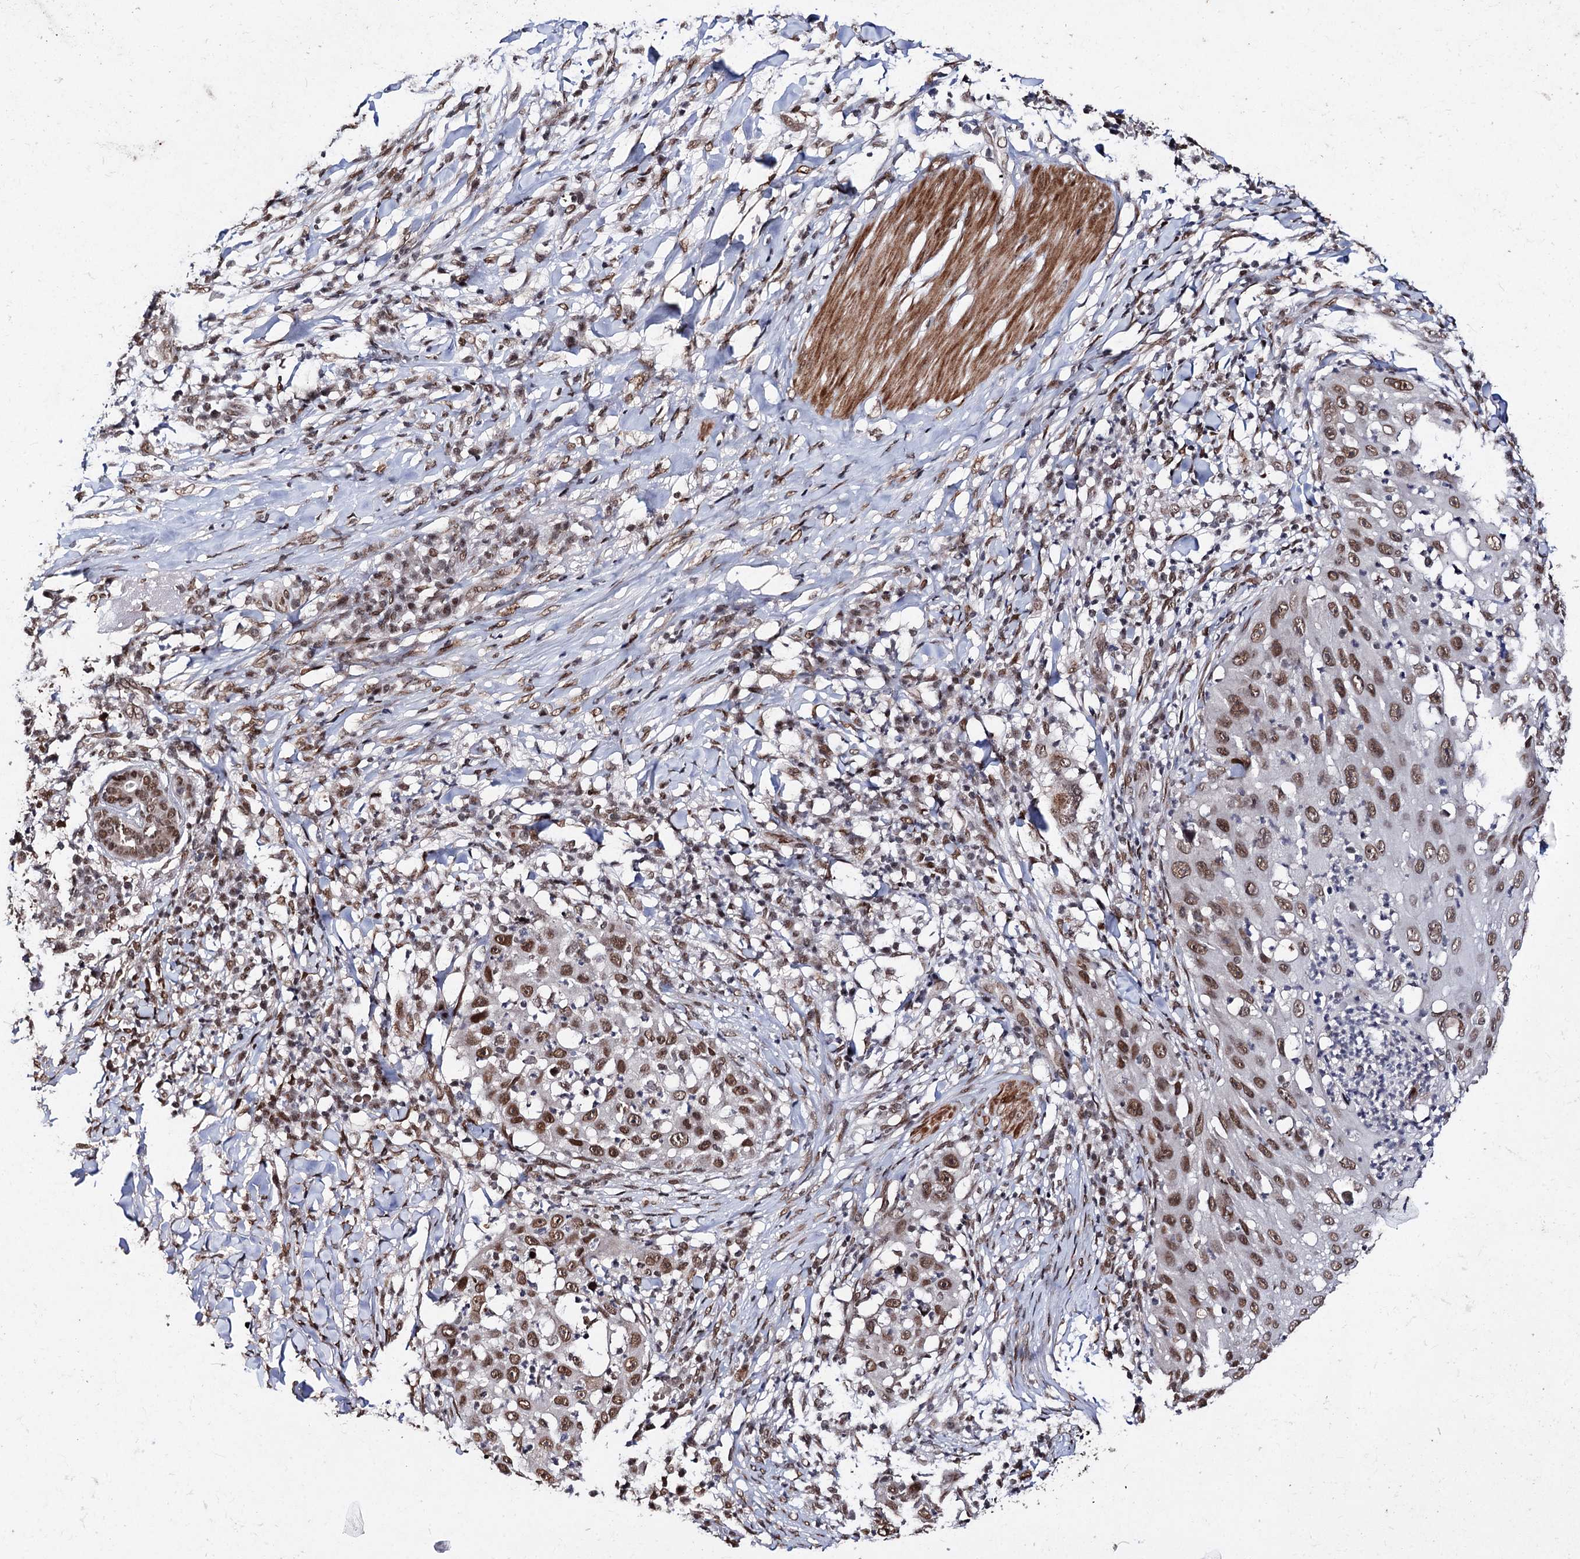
{"staining": {"intensity": "moderate", "quantity": ">75%", "location": "cytoplasmic/membranous"}, "tissue": "skin cancer", "cell_type": "Tumor cells", "image_type": "cancer", "snomed": [{"axis": "morphology", "description": "Squamous cell carcinoma, NOS"}, {"axis": "topography", "description": "Skin"}], "caption": "Immunohistochemical staining of human skin squamous cell carcinoma demonstrates medium levels of moderate cytoplasmic/membranous expression in approximately >75% of tumor cells.", "gene": "MATR3", "patient": {"sex": "female", "age": 44}}